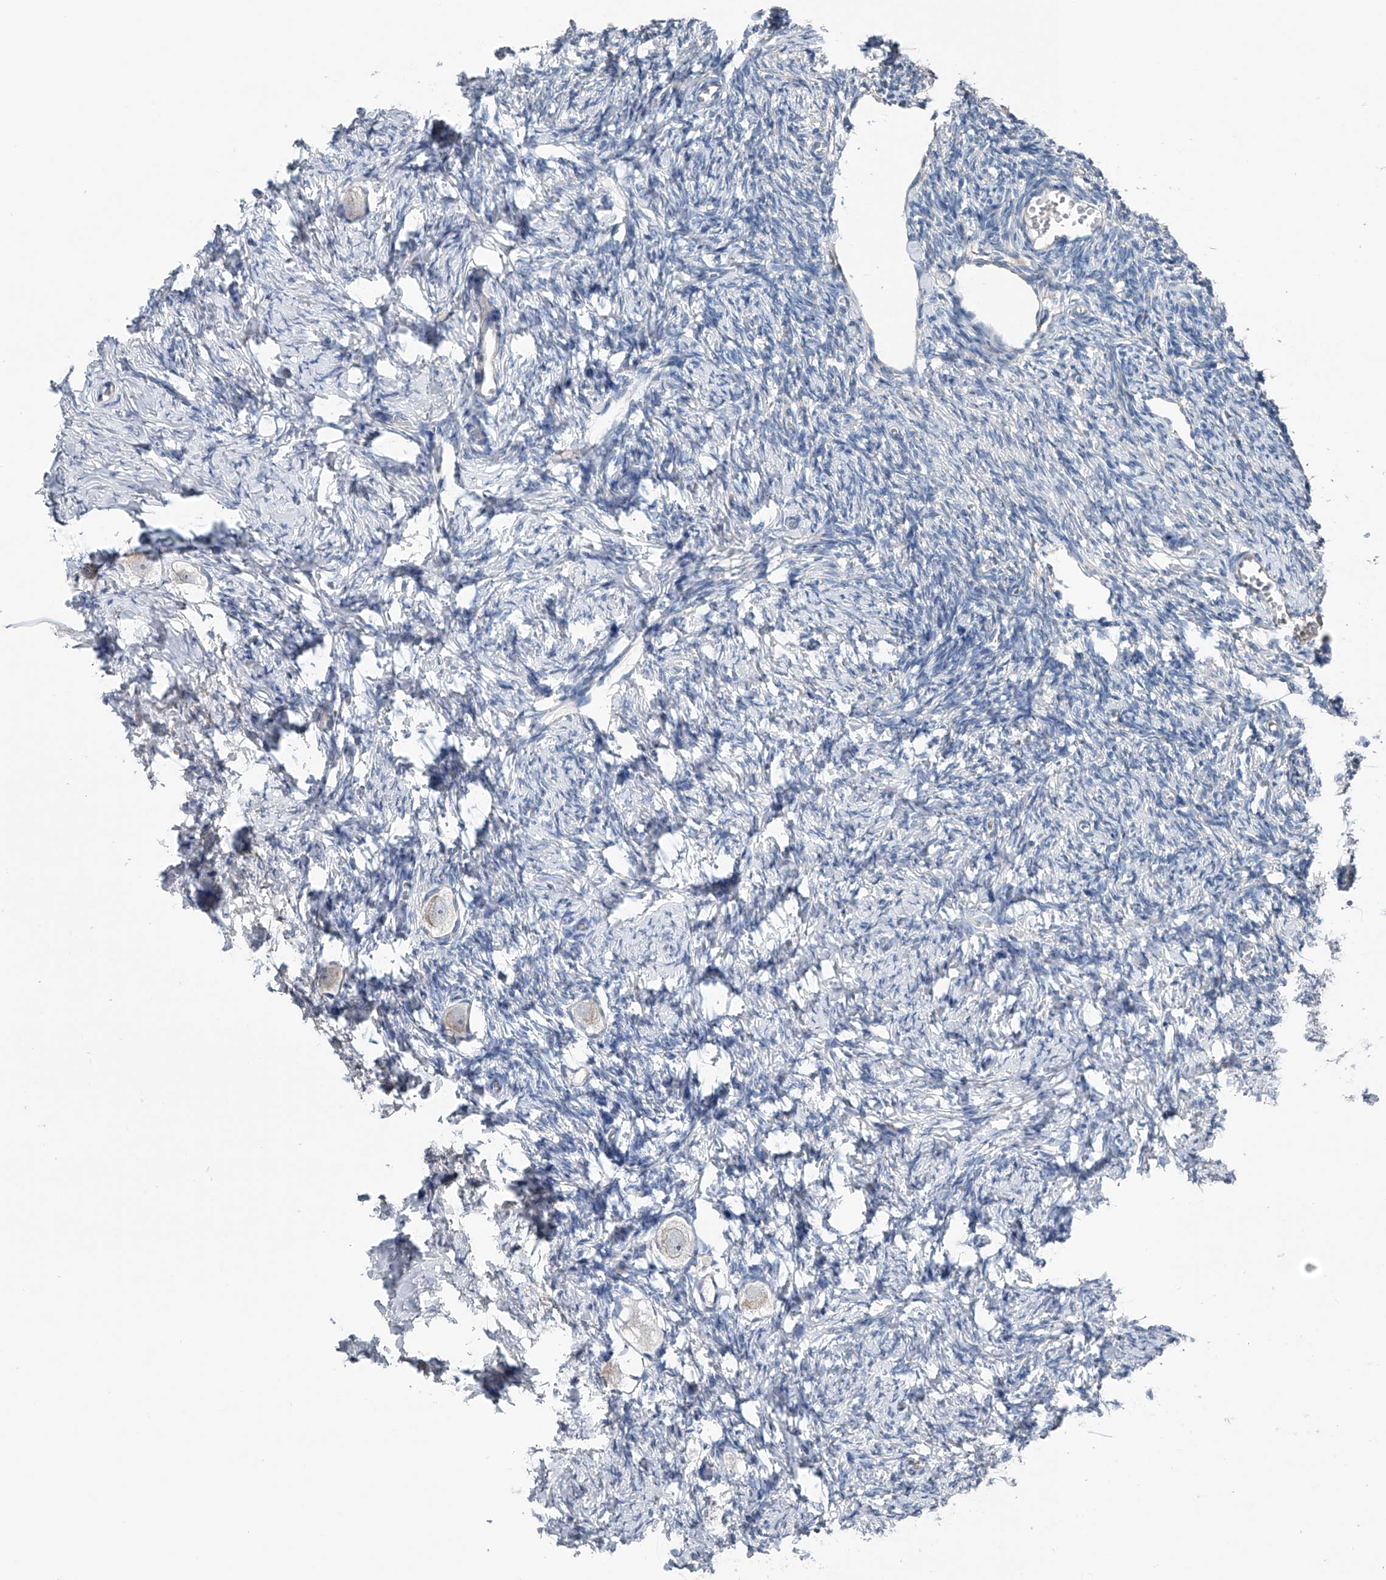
{"staining": {"intensity": "negative", "quantity": "none", "location": "none"}, "tissue": "ovary", "cell_type": "Follicle cells", "image_type": "normal", "snomed": [{"axis": "morphology", "description": "Normal tissue, NOS"}, {"axis": "topography", "description": "Ovary"}], "caption": "There is no significant staining in follicle cells of ovary. (IHC, brightfield microscopy, high magnification).", "gene": "ZNF772", "patient": {"sex": "female", "age": 27}}